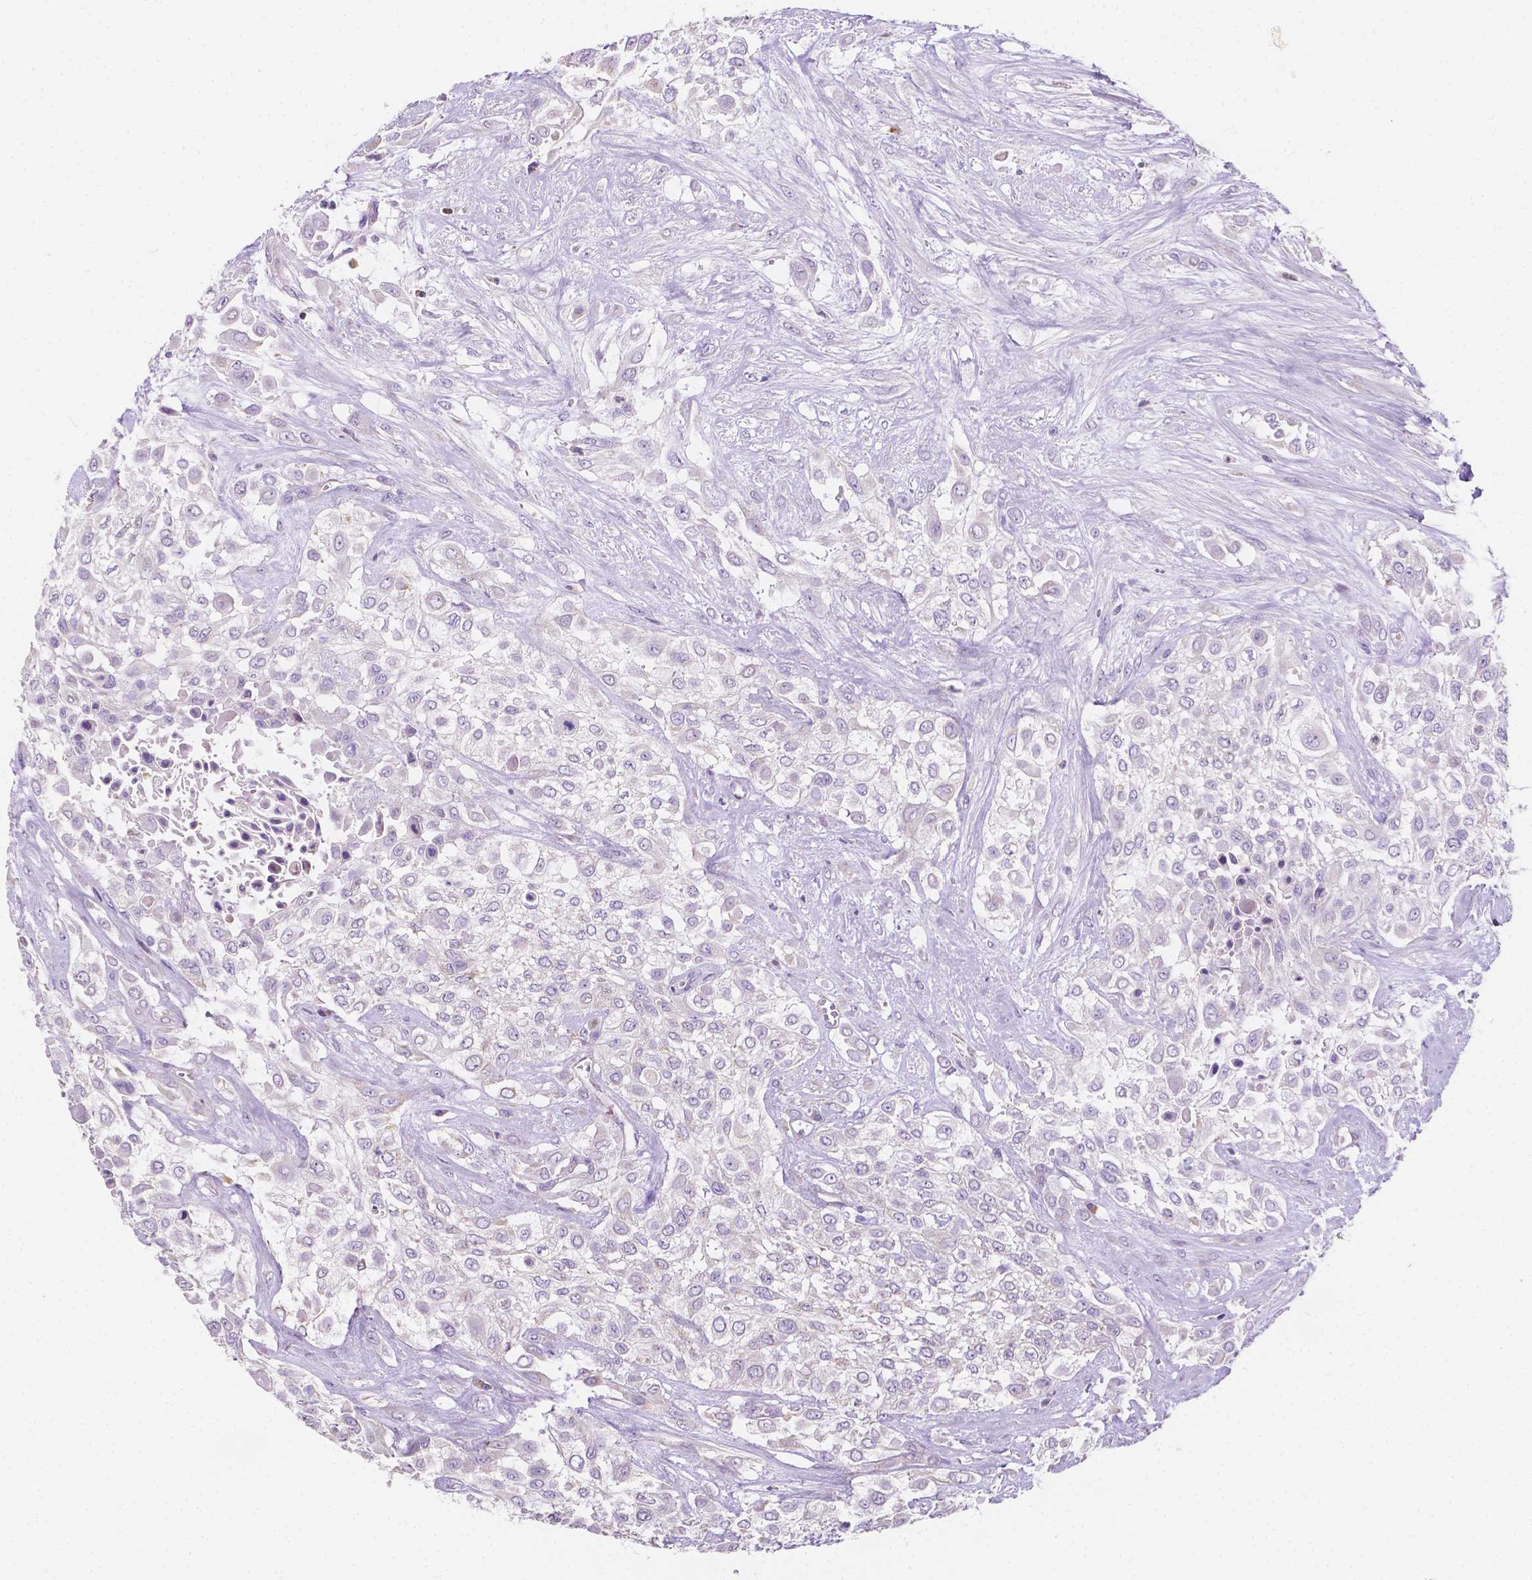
{"staining": {"intensity": "negative", "quantity": "none", "location": "none"}, "tissue": "urothelial cancer", "cell_type": "Tumor cells", "image_type": "cancer", "snomed": [{"axis": "morphology", "description": "Urothelial carcinoma, High grade"}, {"axis": "topography", "description": "Urinary bladder"}], "caption": "This is a image of immunohistochemistry (IHC) staining of urothelial cancer, which shows no positivity in tumor cells.", "gene": "TMEM130", "patient": {"sex": "male", "age": 57}}